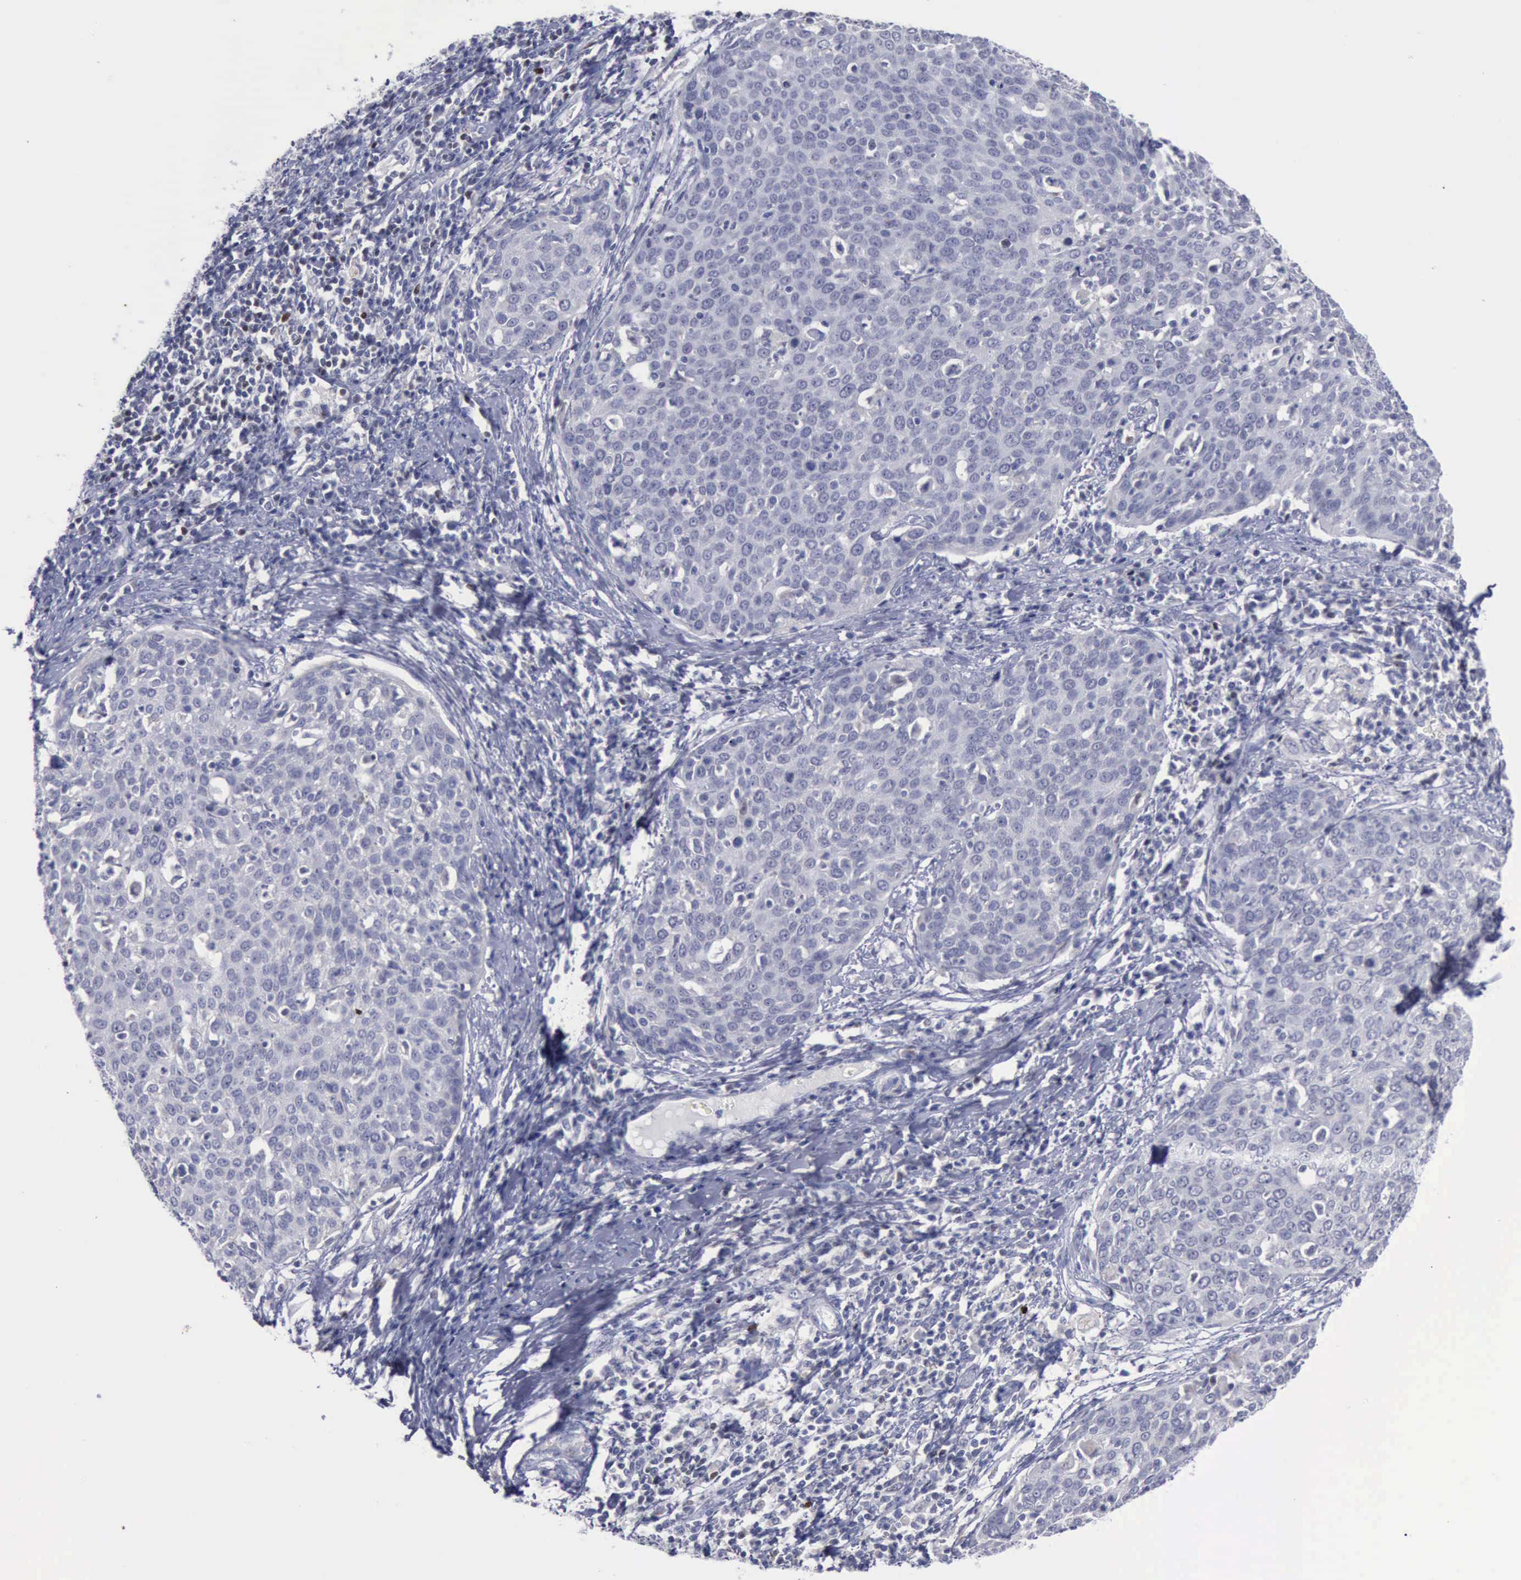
{"staining": {"intensity": "negative", "quantity": "none", "location": "none"}, "tissue": "cervical cancer", "cell_type": "Tumor cells", "image_type": "cancer", "snomed": [{"axis": "morphology", "description": "Squamous cell carcinoma, NOS"}, {"axis": "topography", "description": "Cervix"}], "caption": "A micrograph of human cervical squamous cell carcinoma is negative for staining in tumor cells.", "gene": "SATB2", "patient": {"sex": "female", "age": 38}}